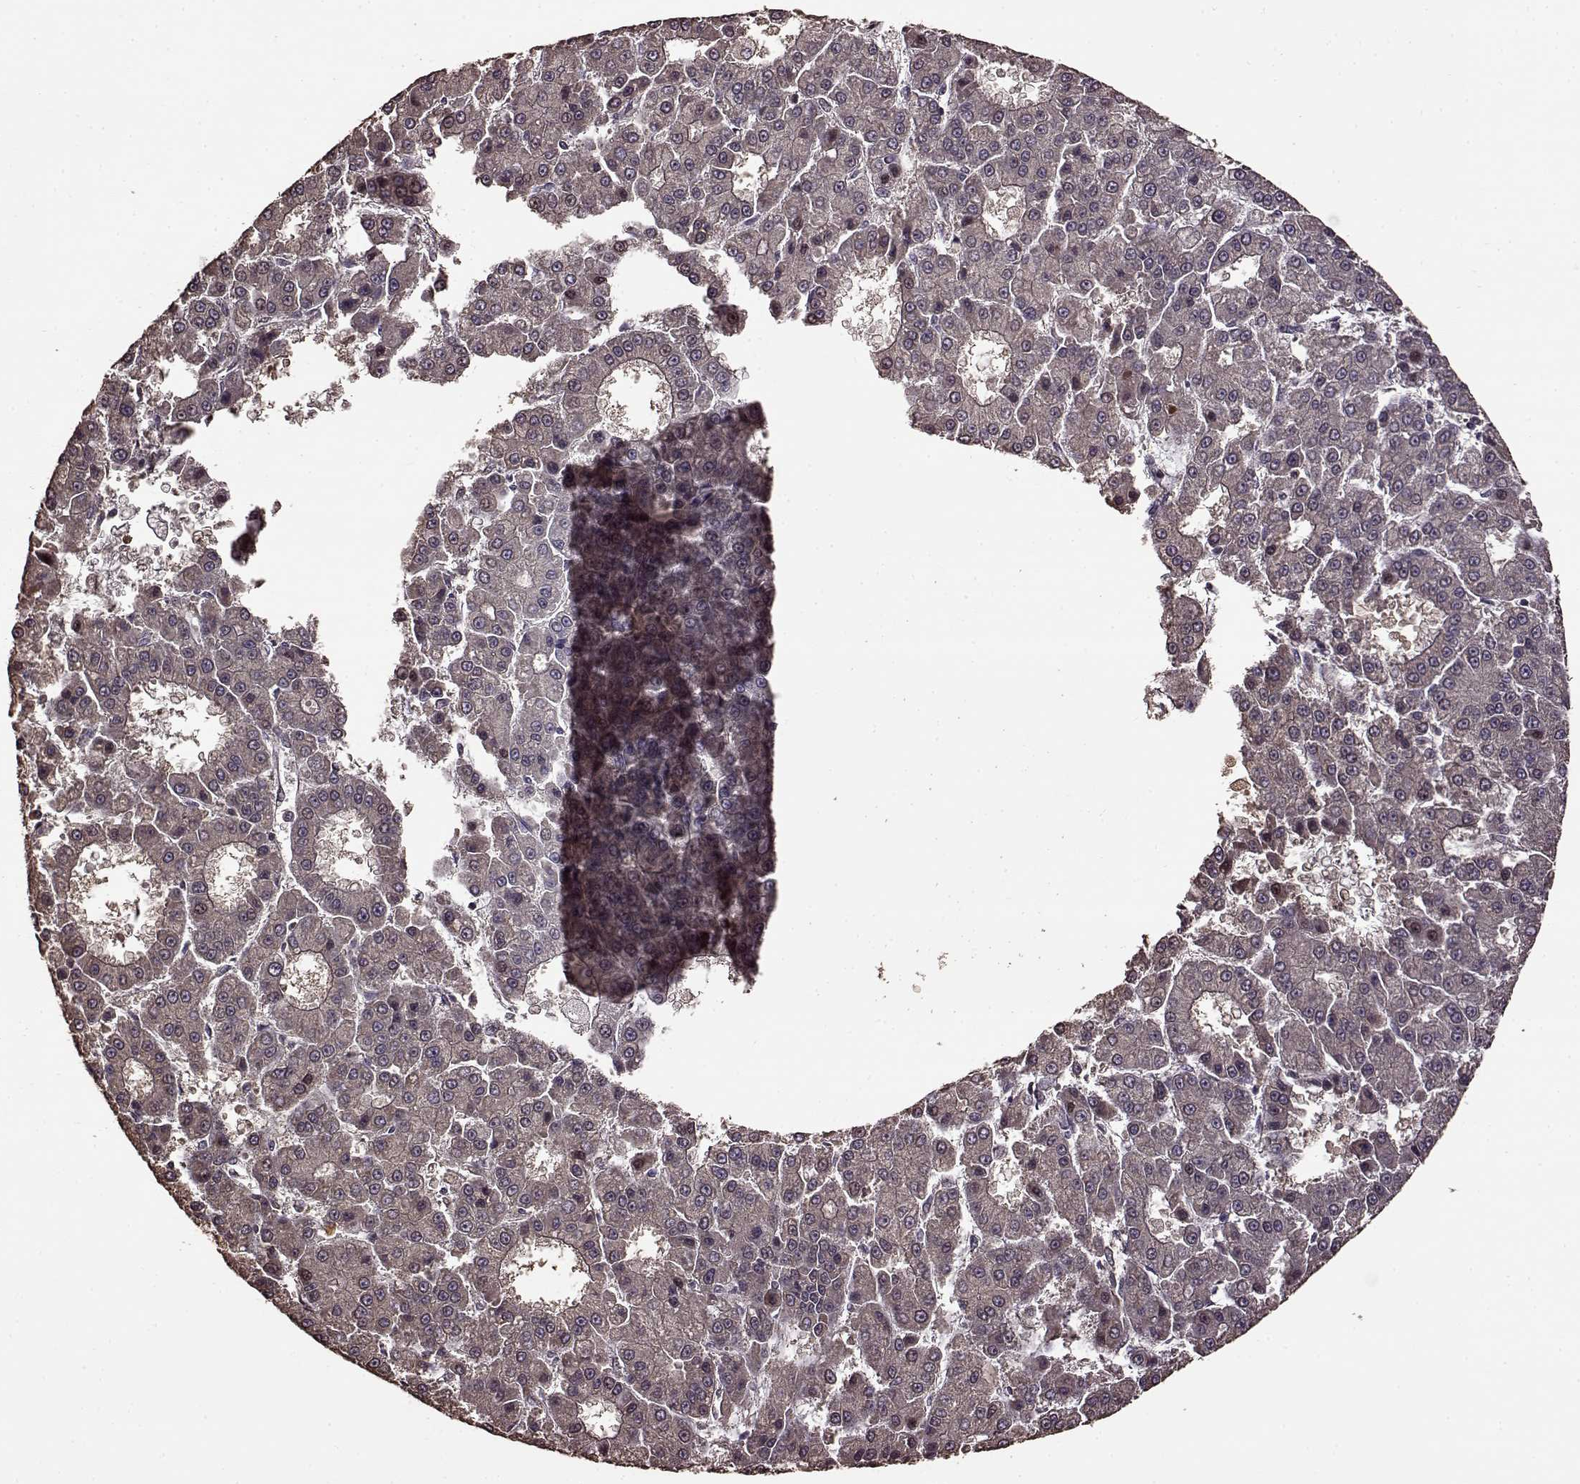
{"staining": {"intensity": "negative", "quantity": "none", "location": "none"}, "tissue": "liver cancer", "cell_type": "Tumor cells", "image_type": "cancer", "snomed": [{"axis": "morphology", "description": "Carcinoma, Hepatocellular, NOS"}, {"axis": "topography", "description": "Liver"}], "caption": "Immunohistochemistry (IHC) micrograph of neoplastic tissue: human liver cancer stained with DAB (3,3'-diaminobenzidine) exhibits no significant protein expression in tumor cells.", "gene": "FBXW11", "patient": {"sex": "male", "age": 70}}